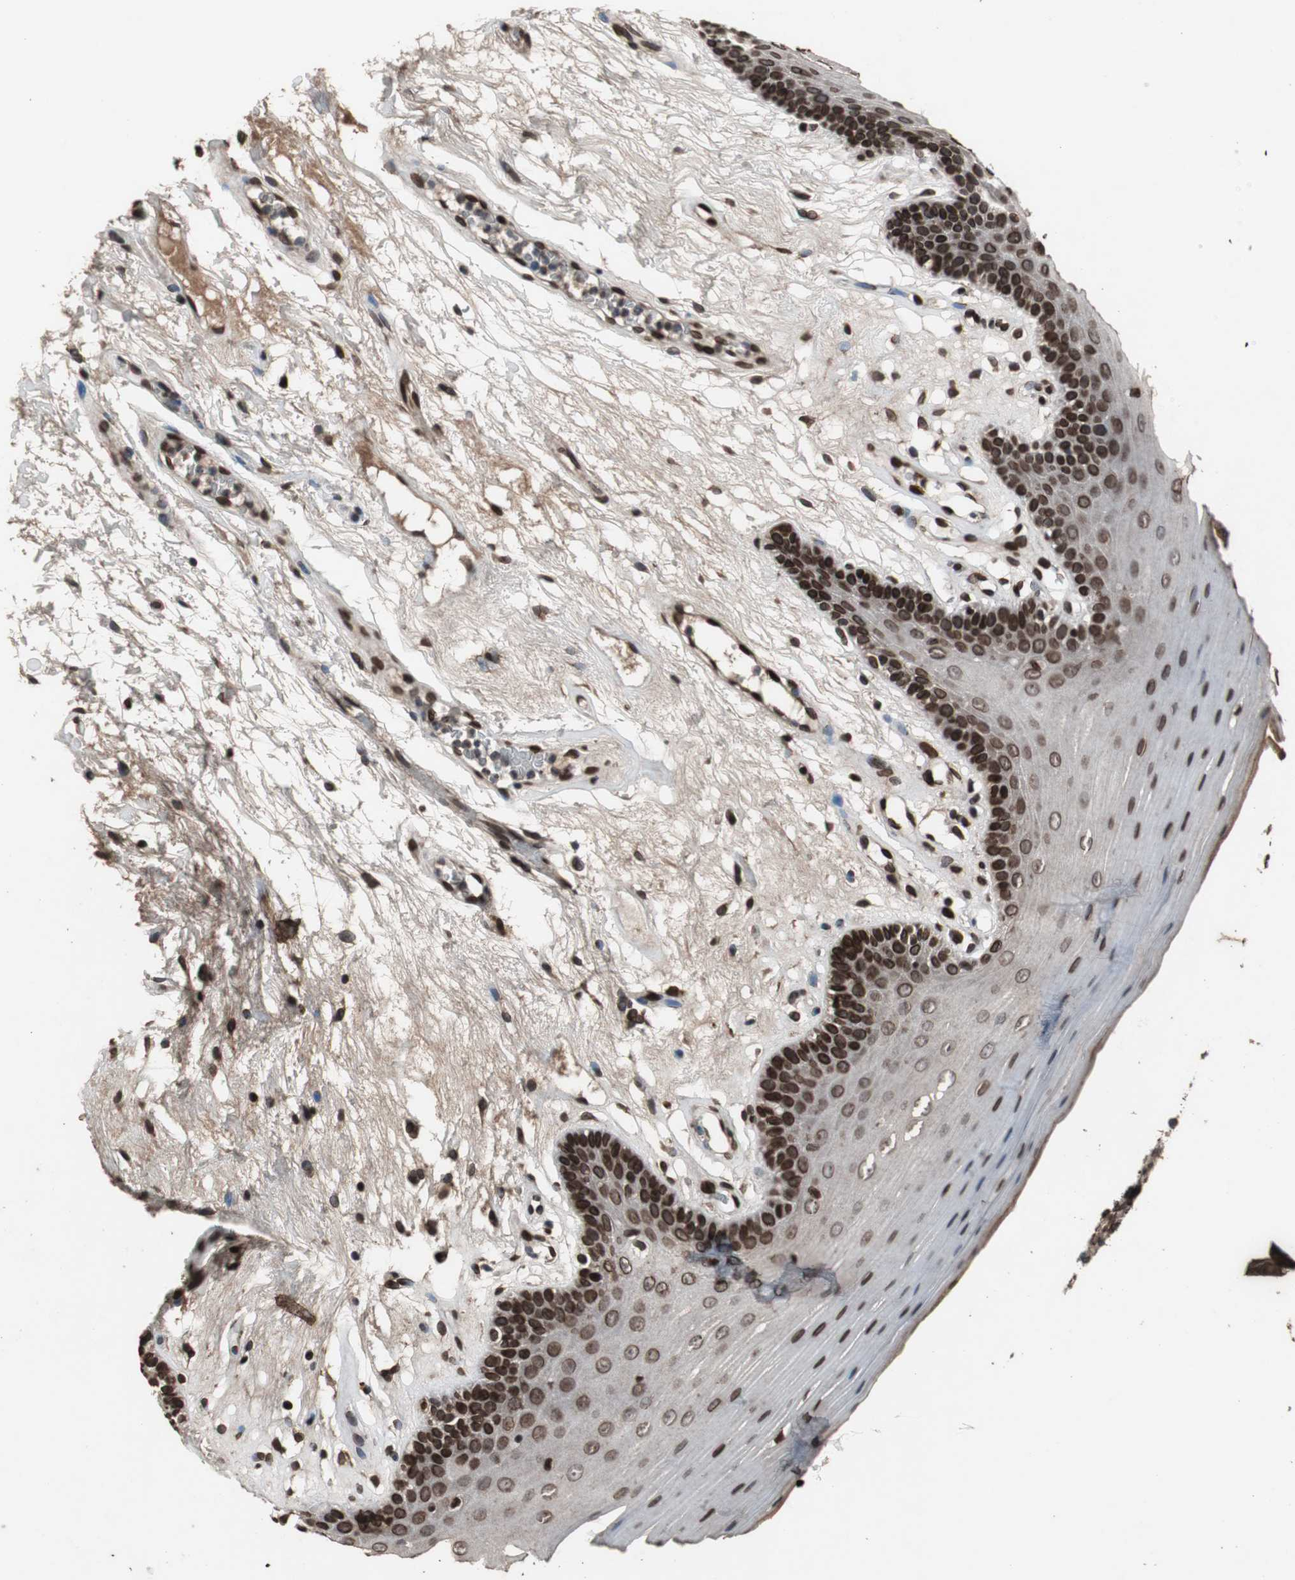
{"staining": {"intensity": "strong", "quantity": ">75%", "location": "cytoplasmic/membranous,nuclear"}, "tissue": "oral mucosa", "cell_type": "Squamous epithelial cells", "image_type": "normal", "snomed": [{"axis": "morphology", "description": "Normal tissue, NOS"}, {"axis": "morphology", "description": "Squamous cell carcinoma, NOS"}, {"axis": "topography", "description": "Skeletal muscle"}, {"axis": "topography", "description": "Oral tissue"}, {"axis": "topography", "description": "Head-Neck"}], "caption": "A micrograph of human oral mucosa stained for a protein demonstrates strong cytoplasmic/membranous,nuclear brown staining in squamous epithelial cells.", "gene": "LMNA", "patient": {"sex": "male", "age": 71}}